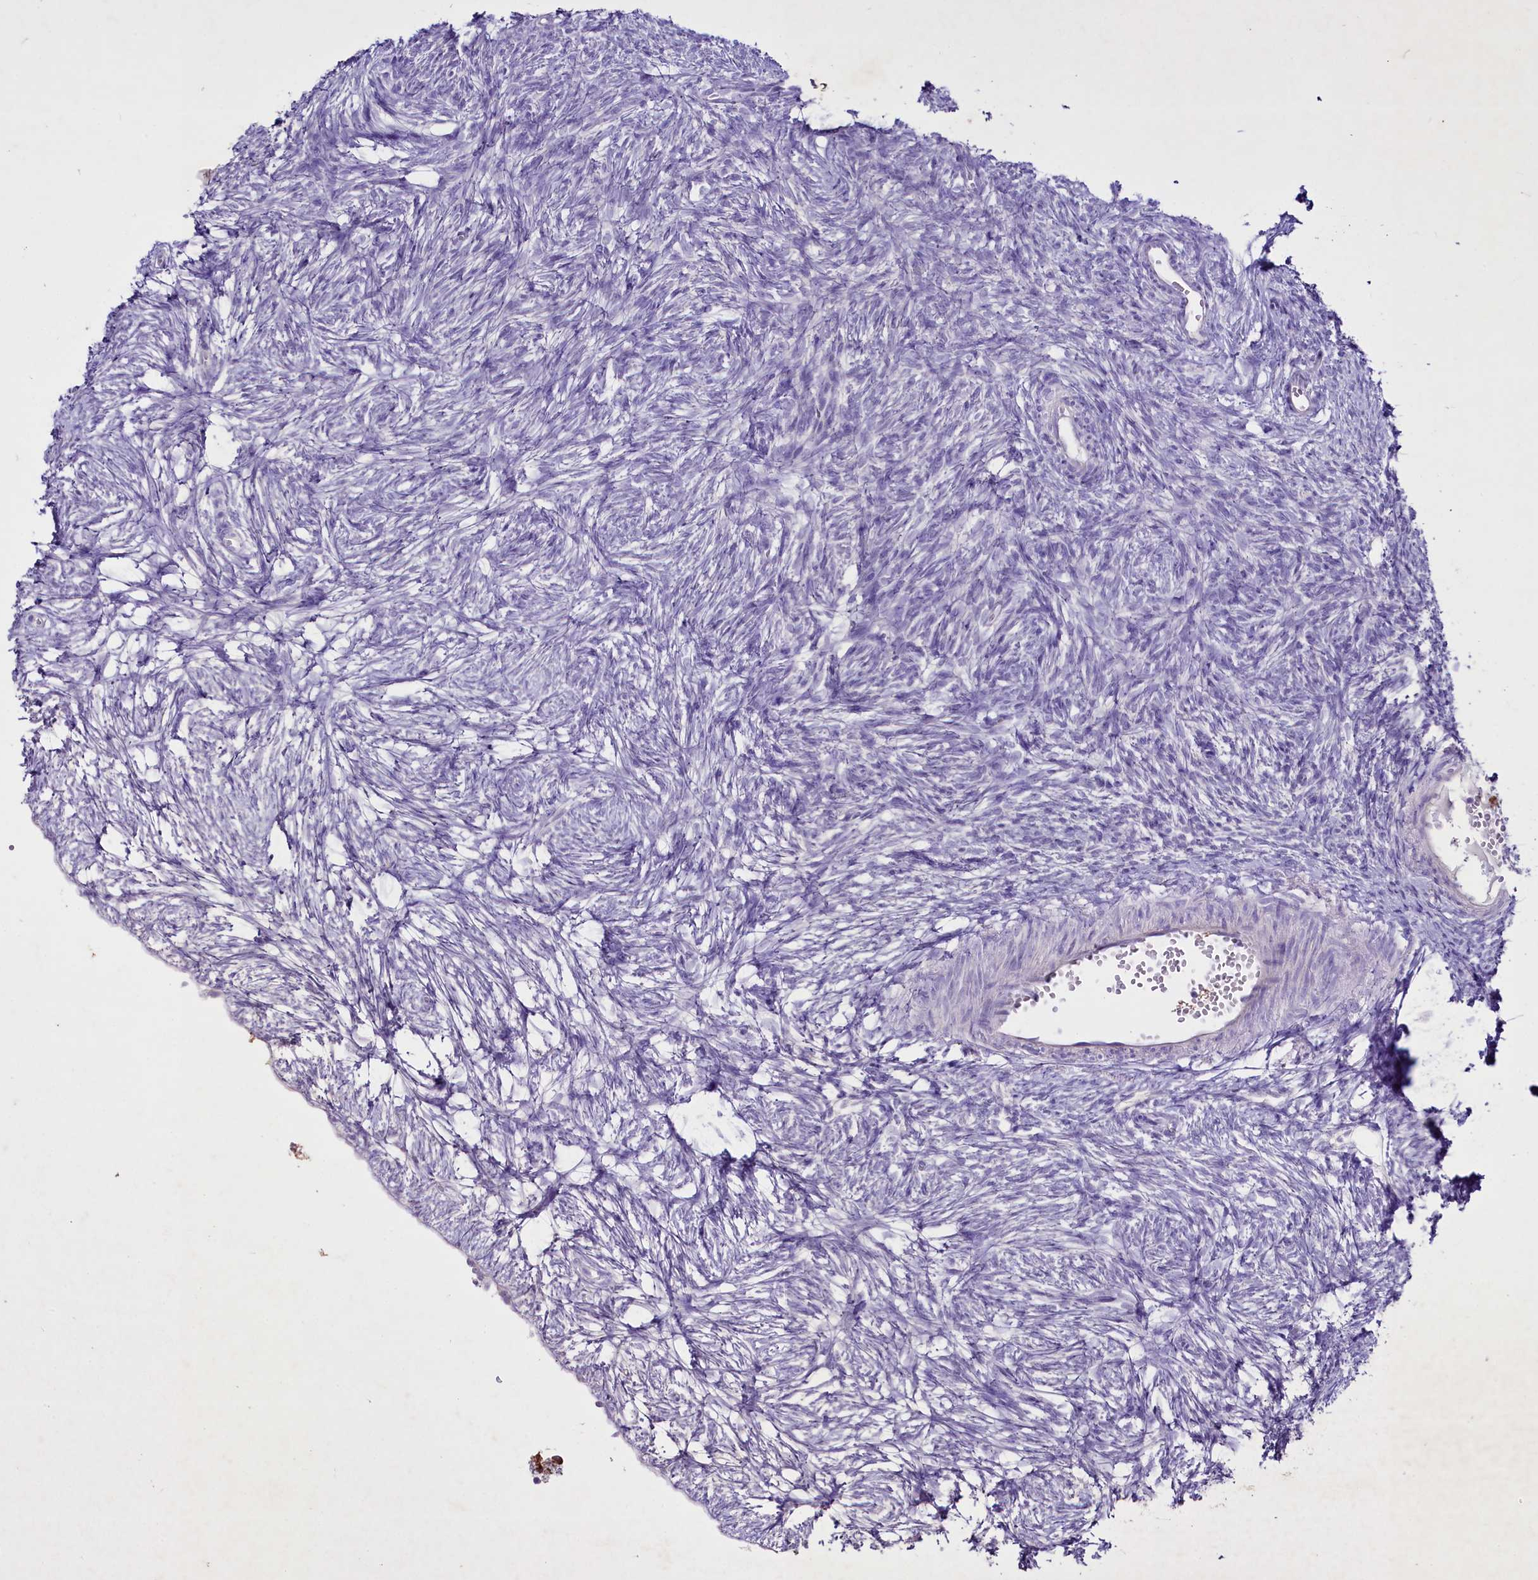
{"staining": {"intensity": "negative", "quantity": "none", "location": "none"}, "tissue": "ovary", "cell_type": "Ovarian stroma cells", "image_type": "normal", "snomed": [{"axis": "morphology", "description": "Normal tissue, NOS"}, {"axis": "topography", "description": "Ovary"}], "caption": "The immunohistochemistry (IHC) micrograph has no significant positivity in ovarian stroma cells of ovary. (DAB (3,3'-diaminobenzidine) immunohistochemistry (IHC), high magnification).", "gene": "FAM209B", "patient": {"sex": "female", "age": 51}}